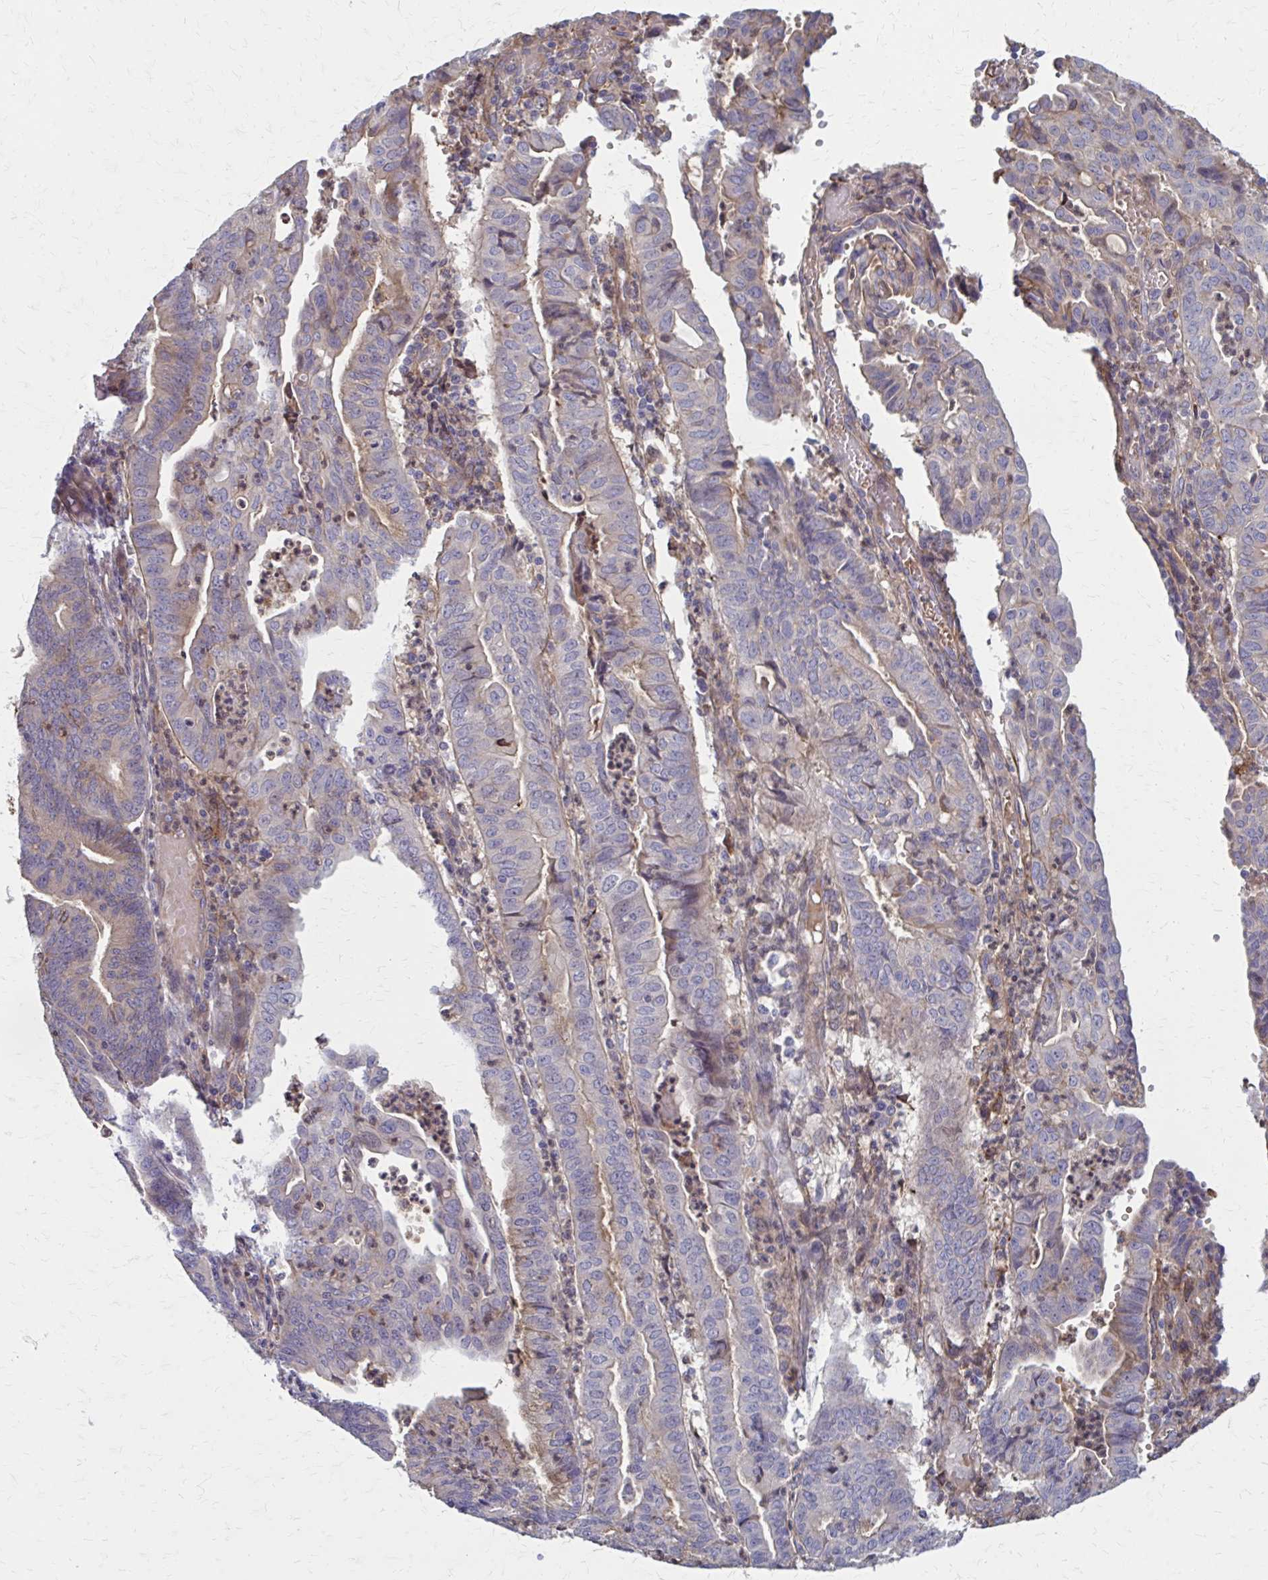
{"staining": {"intensity": "moderate", "quantity": "<25%", "location": "cytoplasmic/membranous"}, "tissue": "endometrial cancer", "cell_type": "Tumor cells", "image_type": "cancer", "snomed": [{"axis": "morphology", "description": "Adenocarcinoma, NOS"}, {"axis": "topography", "description": "Endometrium"}], "caption": "Adenocarcinoma (endometrial) tissue displays moderate cytoplasmic/membranous positivity in approximately <25% of tumor cells, visualized by immunohistochemistry.", "gene": "MMP14", "patient": {"sex": "female", "age": 60}}